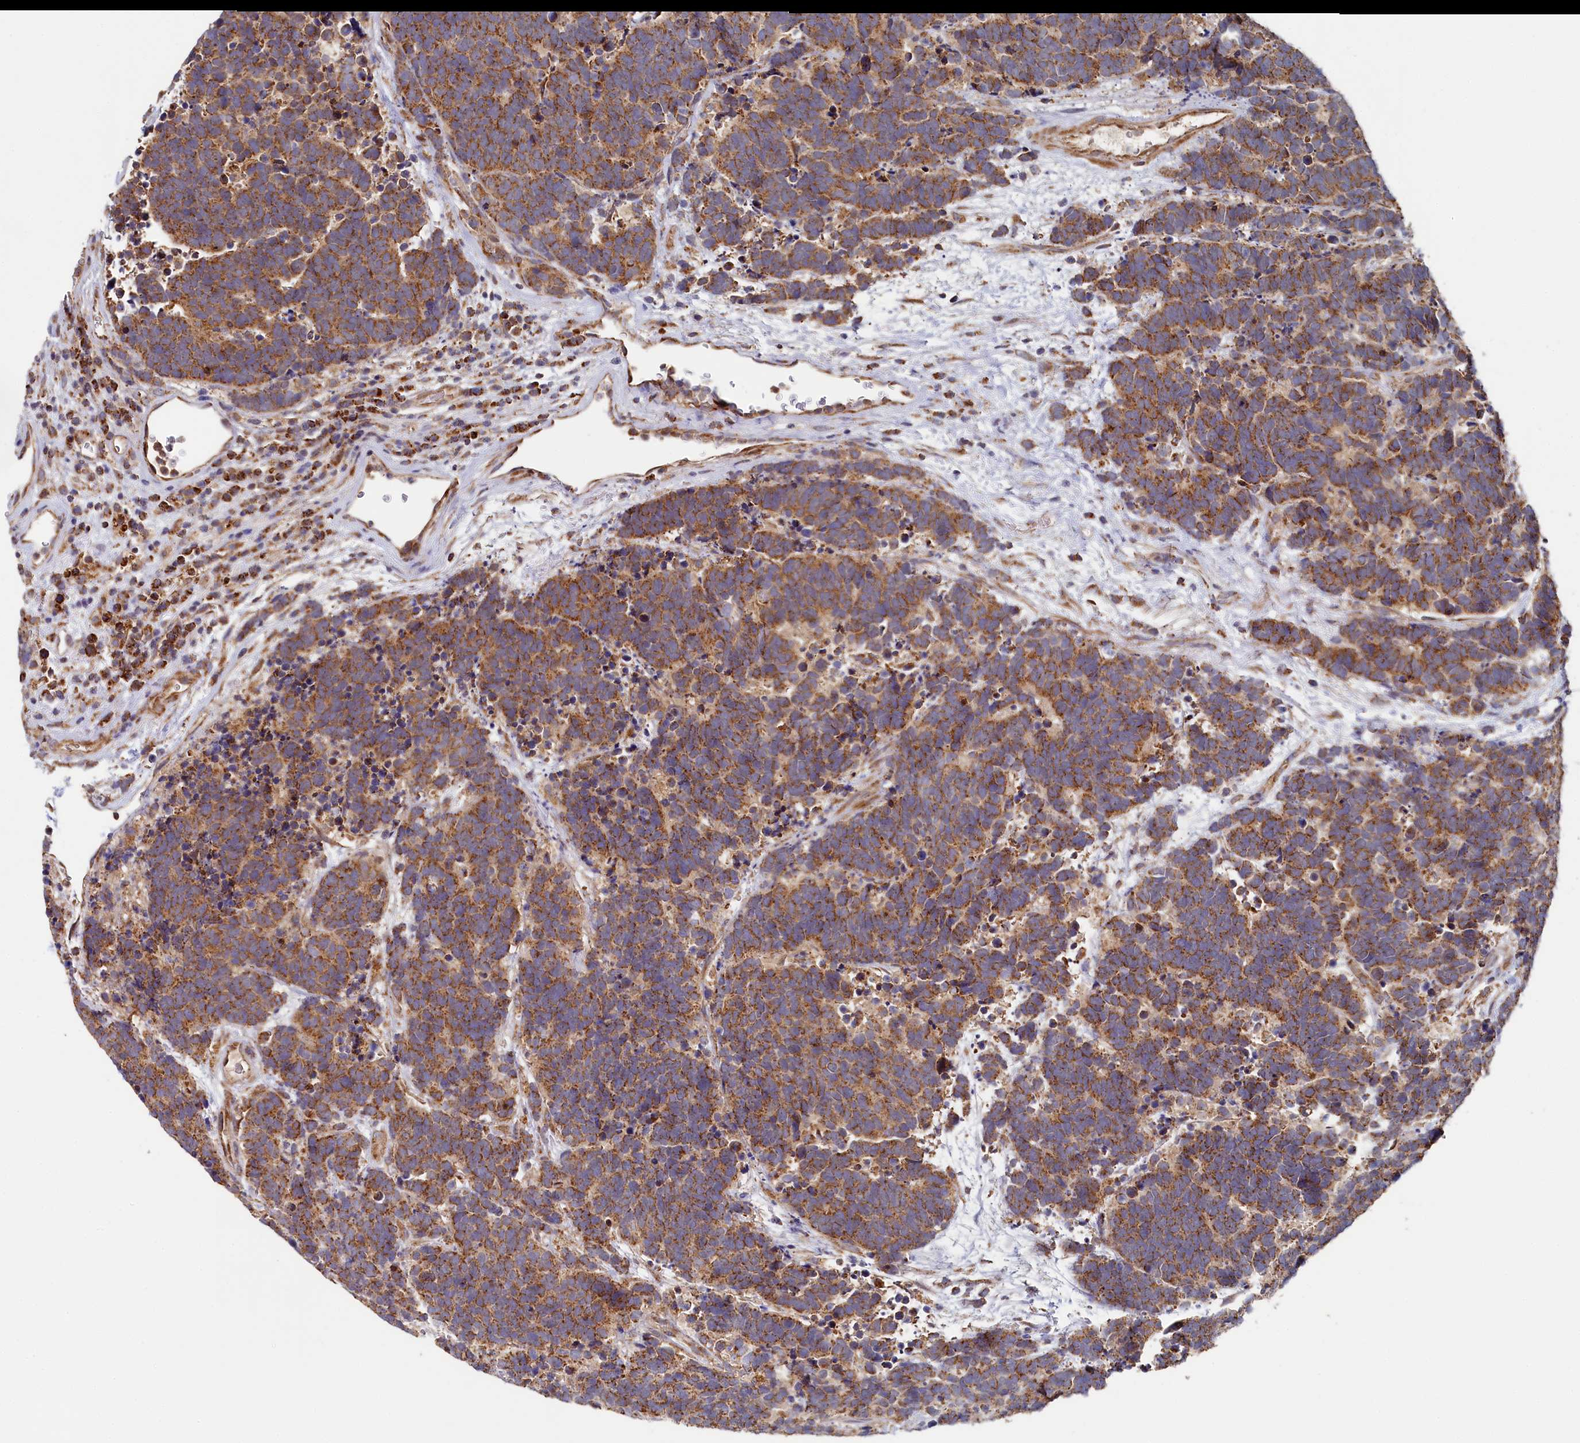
{"staining": {"intensity": "moderate", "quantity": ">75%", "location": "cytoplasmic/membranous"}, "tissue": "carcinoid", "cell_type": "Tumor cells", "image_type": "cancer", "snomed": [{"axis": "morphology", "description": "Carcinoma, NOS"}, {"axis": "morphology", "description": "Carcinoid, malignant, NOS"}, {"axis": "topography", "description": "Urinary bladder"}], "caption": "High-power microscopy captured an immunohistochemistry micrograph of carcinoma, revealing moderate cytoplasmic/membranous staining in about >75% of tumor cells.", "gene": "HAUS2", "patient": {"sex": "male", "age": 57}}